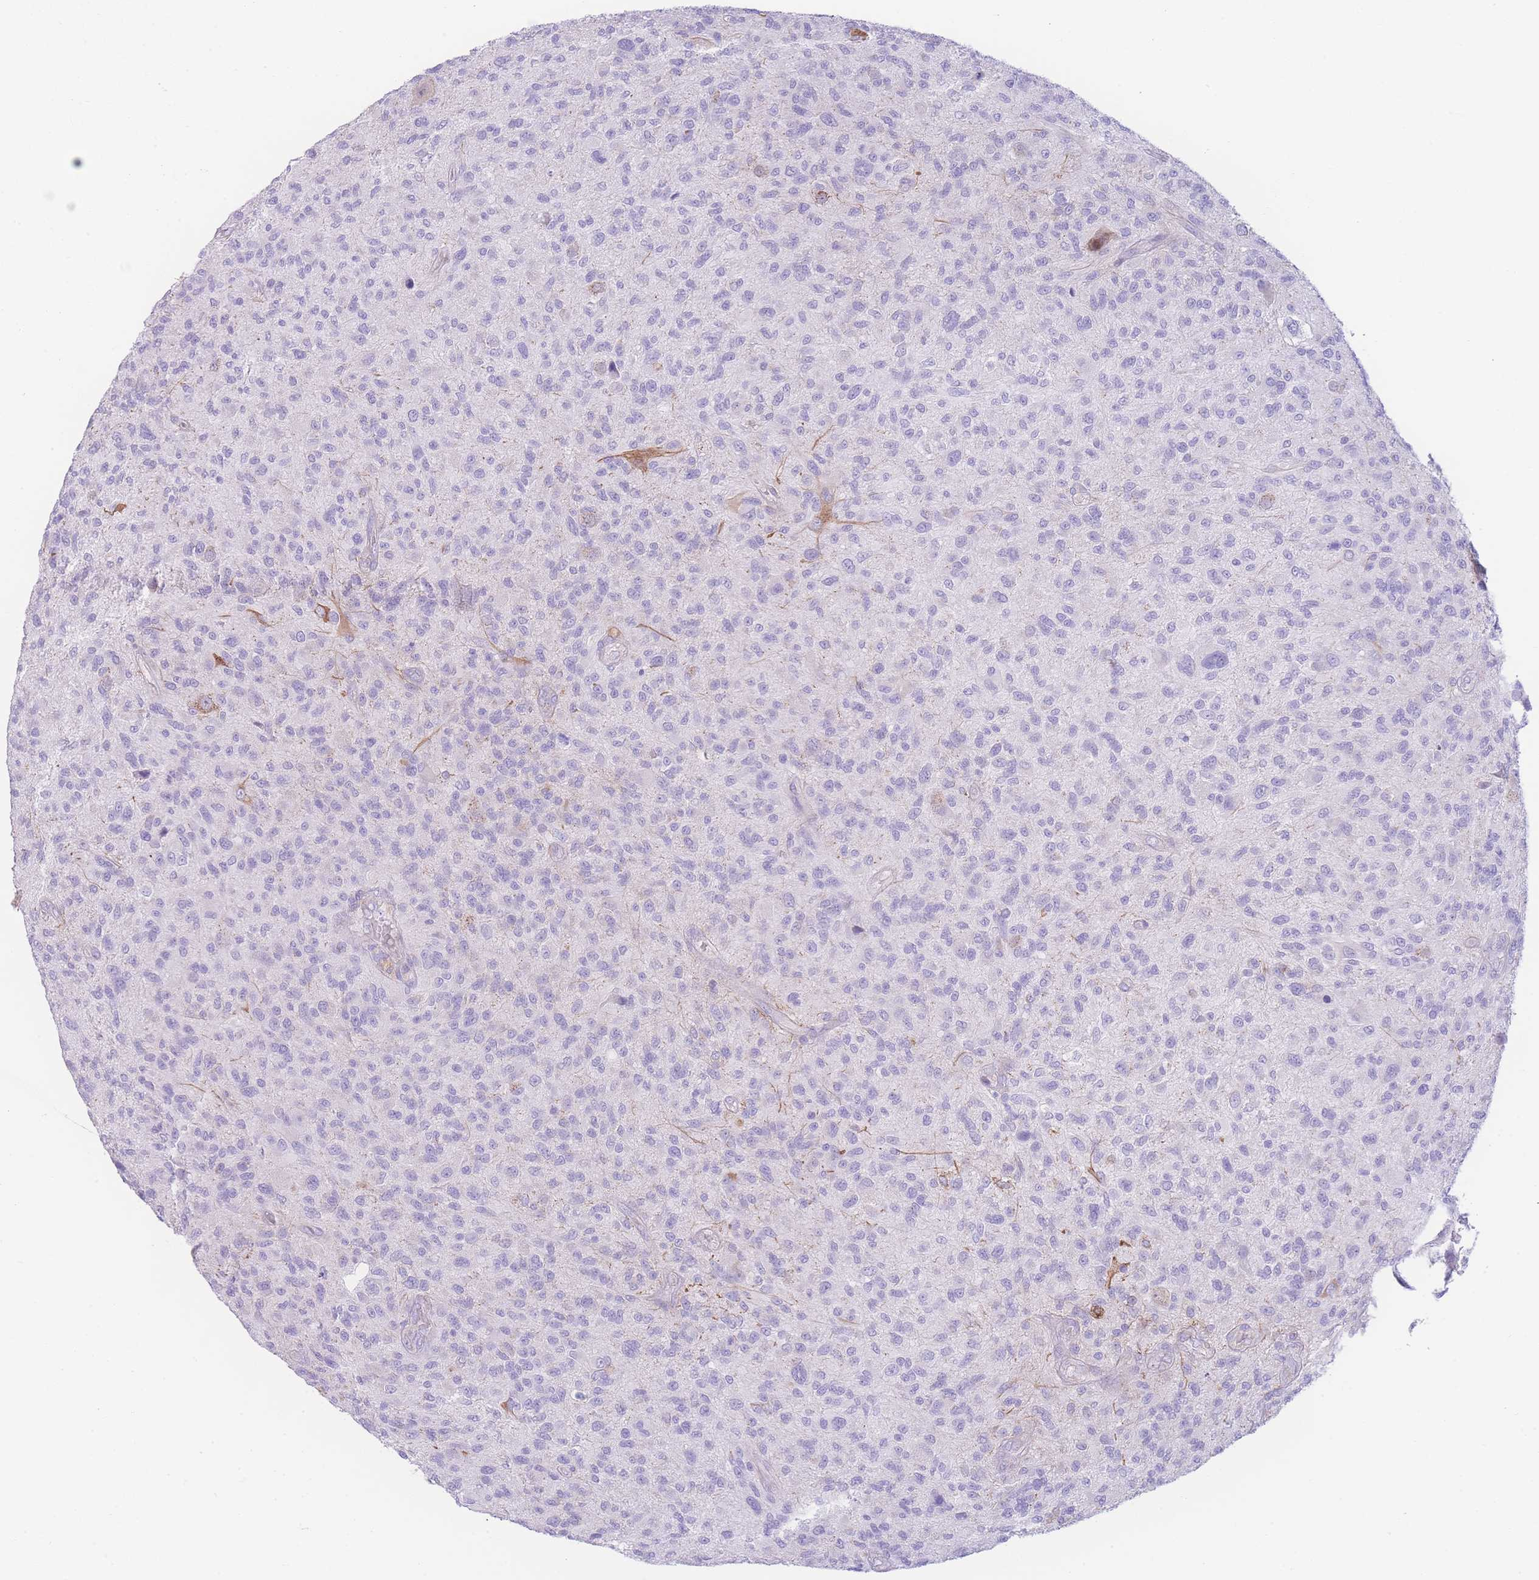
{"staining": {"intensity": "negative", "quantity": "none", "location": "none"}, "tissue": "glioma", "cell_type": "Tumor cells", "image_type": "cancer", "snomed": [{"axis": "morphology", "description": "Glioma, malignant, High grade"}, {"axis": "topography", "description": "Brain"}], "caption": "Tumor cells are negative for brown protein staining in malignant glioma (high-grade).", "gene": "NBEAL1", "patient": {"sex": "male", "age": 47}}